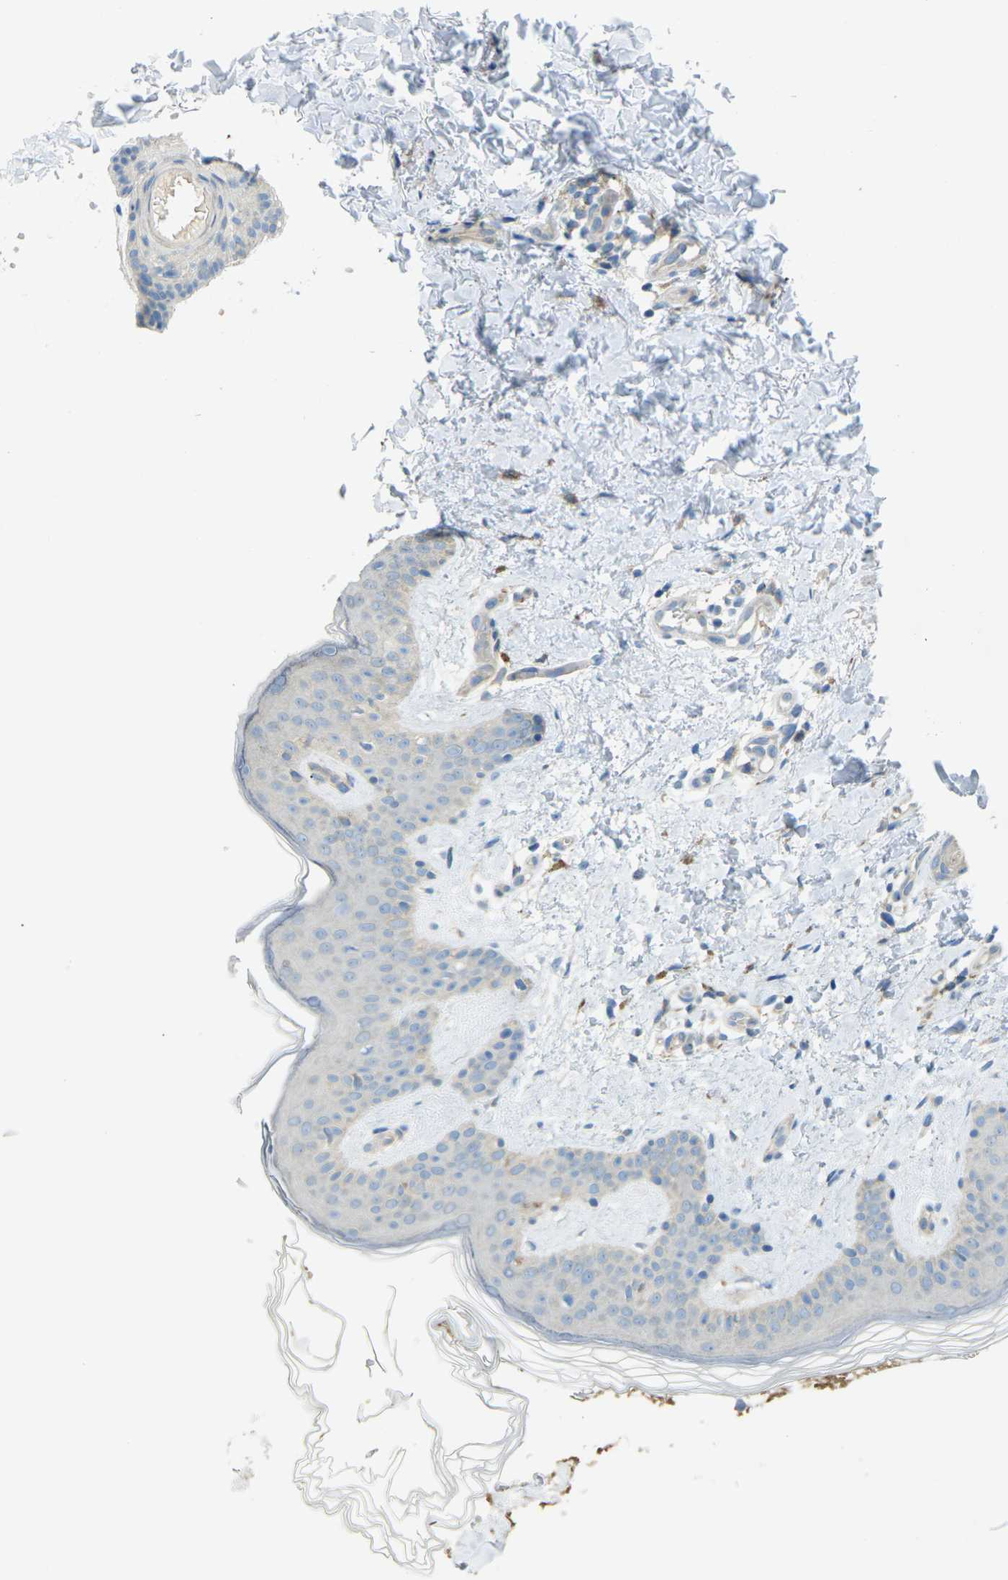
{"staining": {"intensity": "moderate", "quantity": ">75%", "location": "cytoplasmic/membranous"}, "tissue": "skin", "cell_type": "Fibroblasts", "image_type": "normal", "snomed": [{"axis": "morphology", "description": "Normal tissue, NOS"}, {"axis": "topography", "description": "Skin"}], "caption": "Brown immunohistochemical staining in unremarkable human skin displays moderate cytoplasmic/membranous expression in about >75% of fibroblasts.", "gene": "MYLK4", "patient": {"sex": "male", "age": 40}}